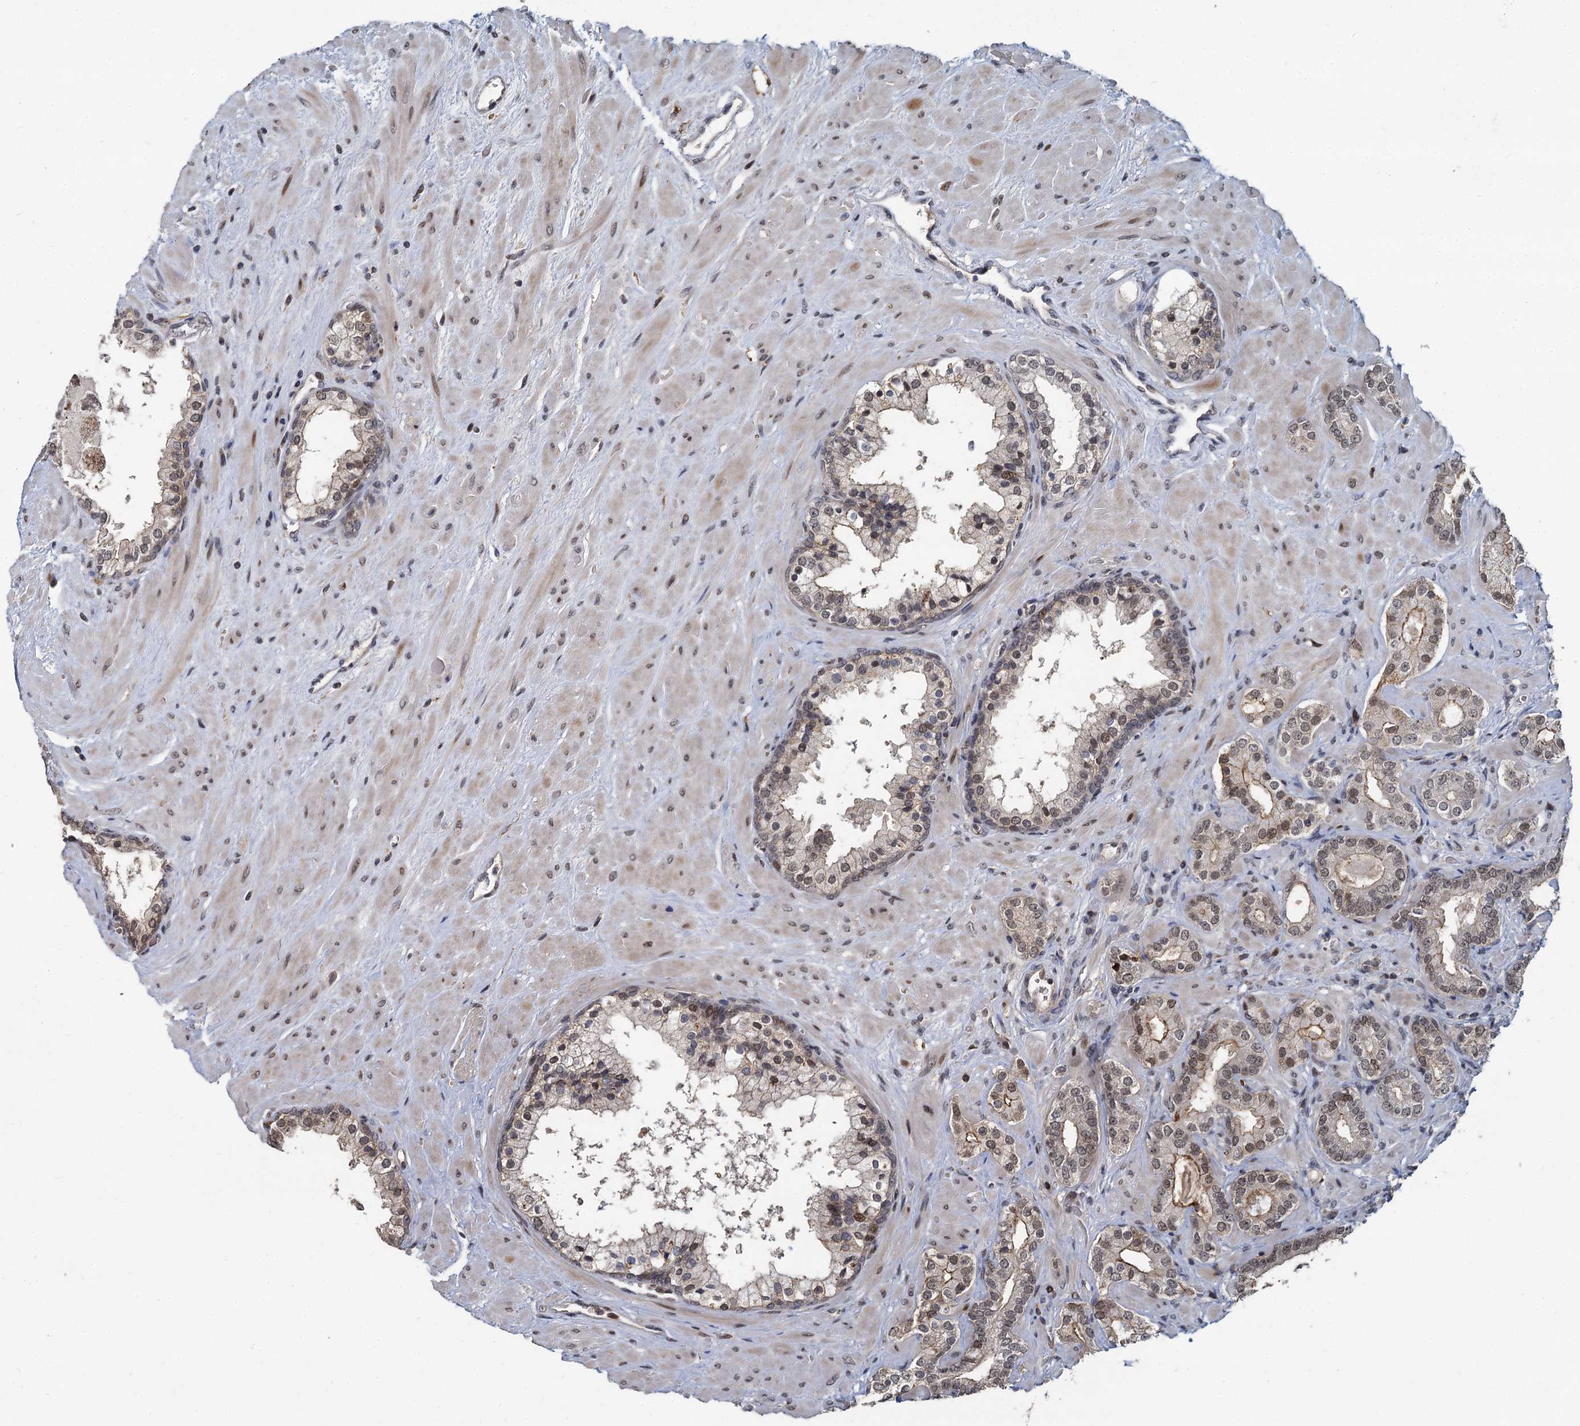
{"staining": {"intensity": "weak", "quantity": "25%-75%", "location": "cytoplasmic/membranous,nuclear"}, "tissue": "prostate cancer", "cell_type": "Tumor cells", "image_type": "cancer", "snomed": [{"axis": "morphology", "description": "Adenocarcinoma, High grade"}, {"axis": "topography", "description": "Prostate"}], "caption": "High-grade adenocarcinoma (prostate) stained for a protein reveals weak cytoplasmic/membranous and nuclear positivity in tumor cells.", "gene": "FANCI", "patient": {"sex": "male", "age": 64}}